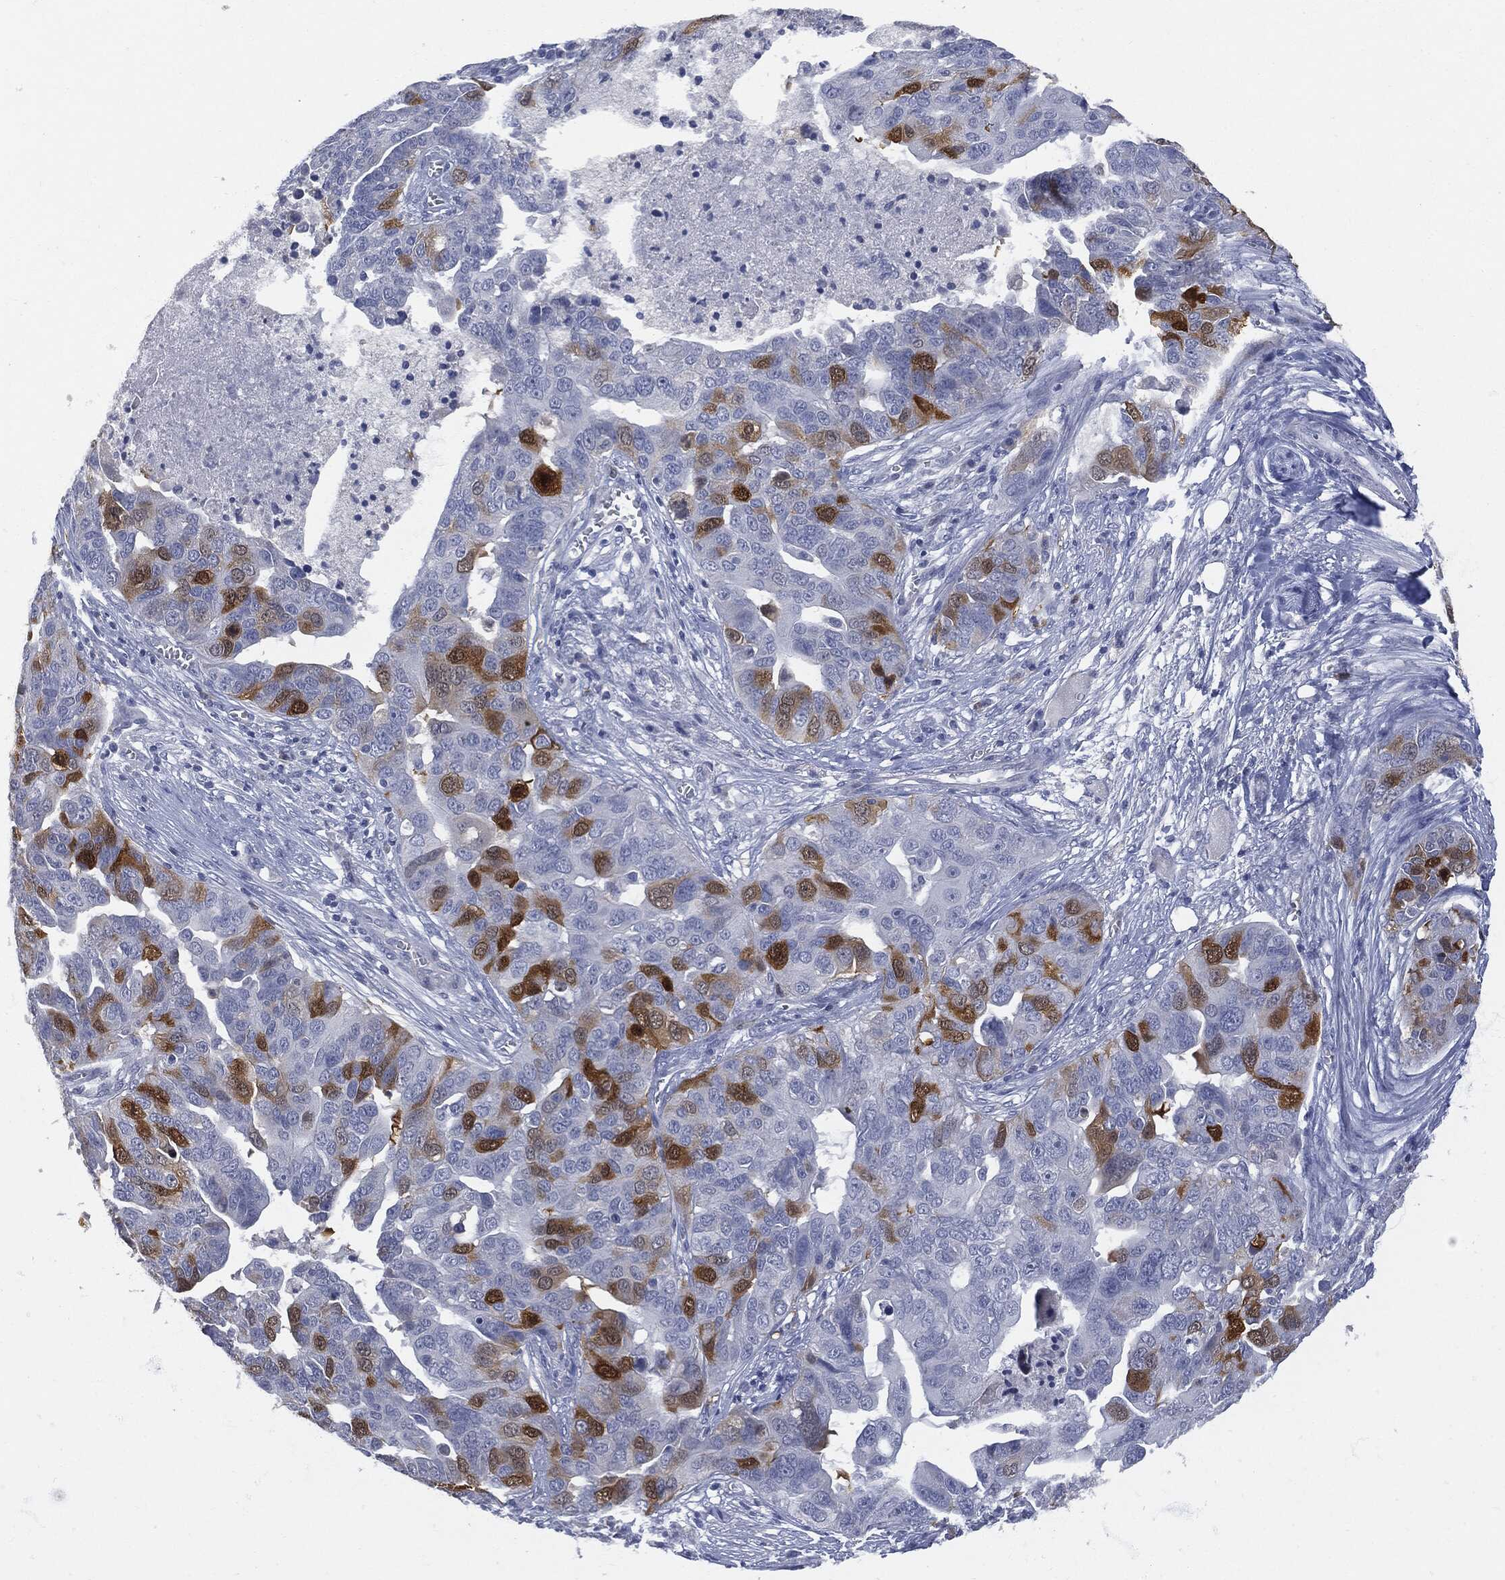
{"staining": {"intensity": "strong", "quantity": "<25%", "location": "cytoplasmic/membranous"}, "tissue": "ovarian cancer", "cell_type": "Tumor cells", "image_type": "cancer", "snomed": [{"axis": "morphology", "description": "Carcinoma, endometroid"}, {"axis": "topography", "description": "Soft tissue"}, {"axis": "topography", "description": "Ovary"}], "caption": "Immunohistochemistry micrograph of ovarian endometroid carcinoma stained for a protein (brown), which exhibits medium levels of strong cytoplasmic/membranous positivity in approximately <25% of tumor cells.", "gene": "UBE2C", "patient": {"sex": "female", "age": 52}}